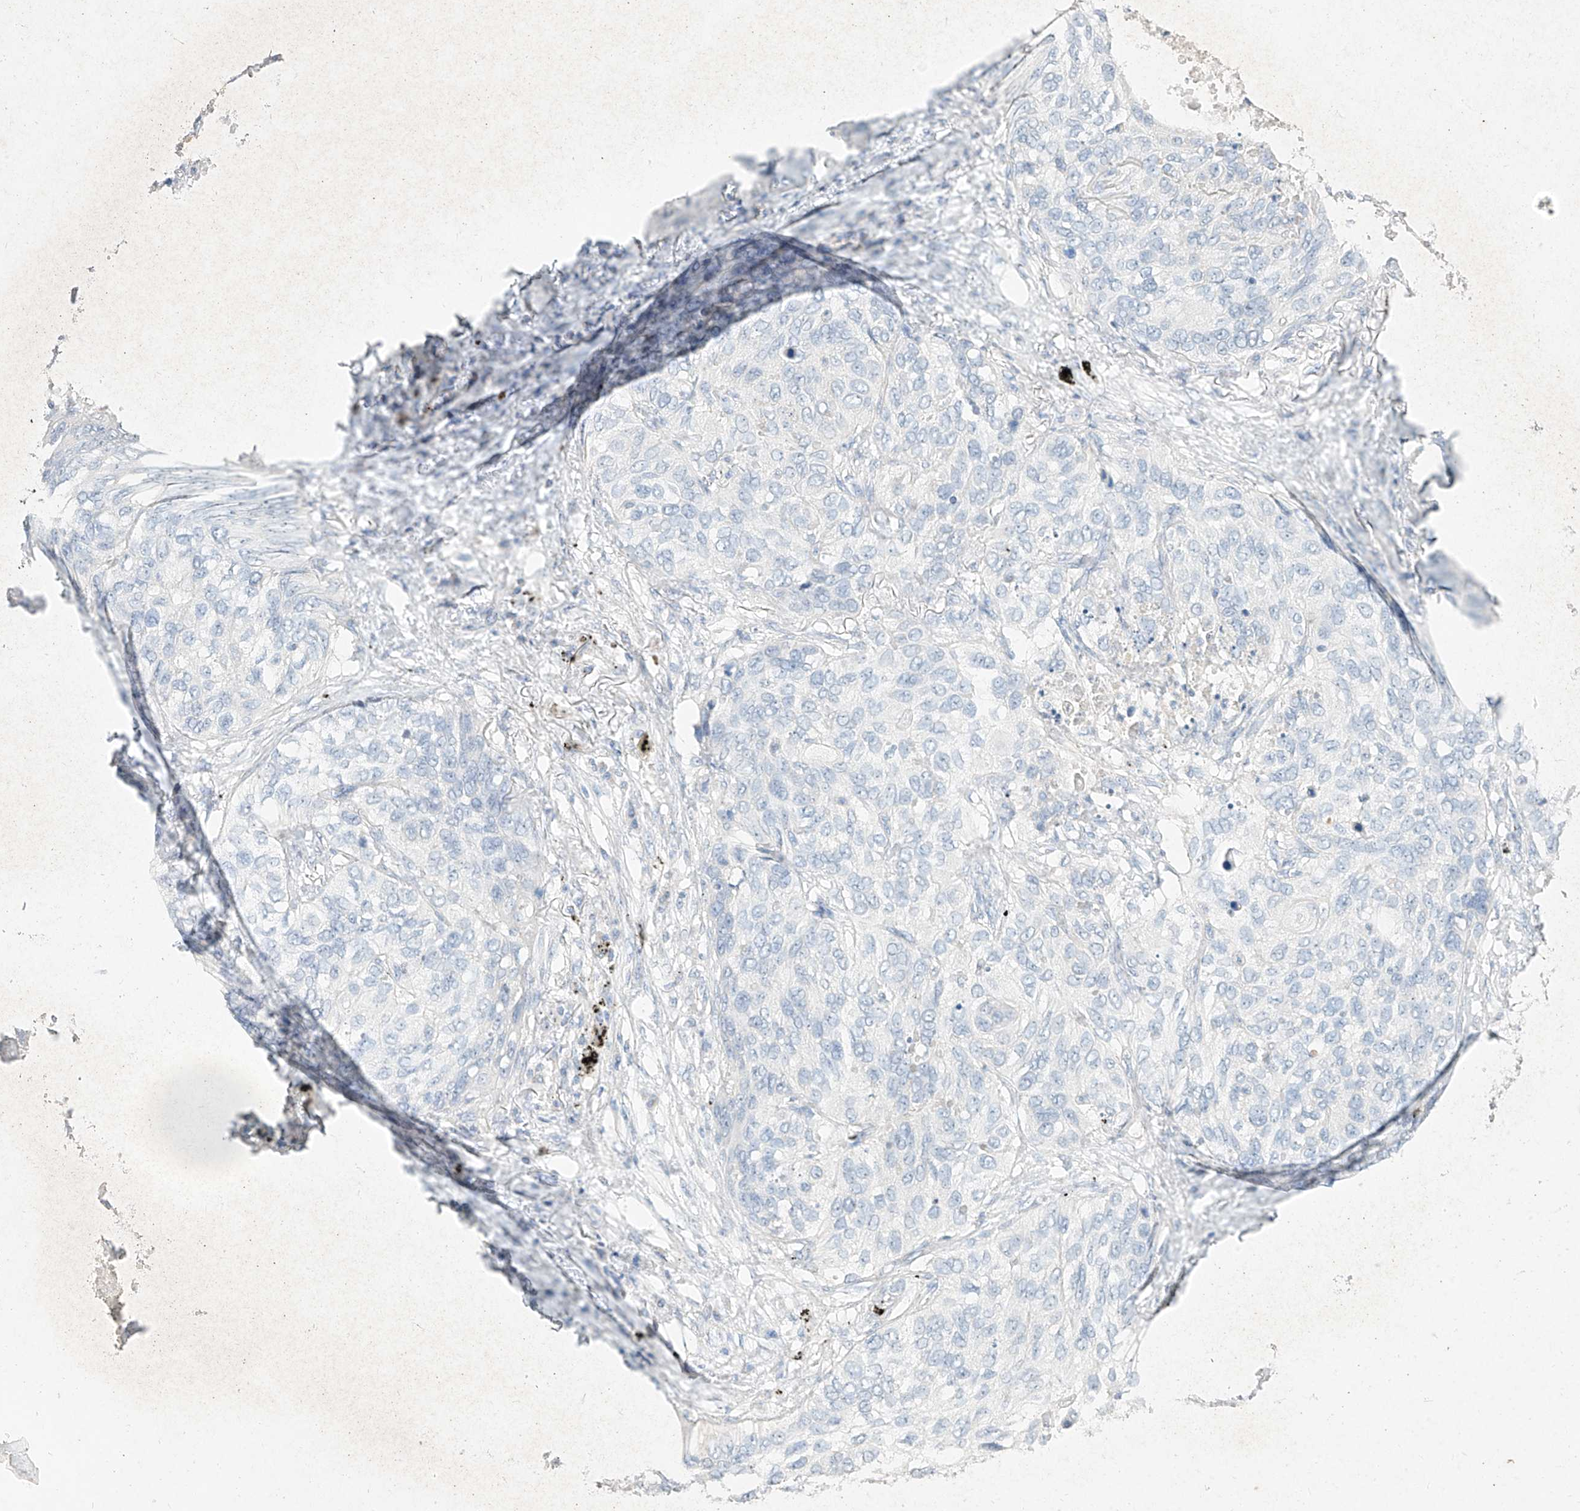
{"staining": {"intensity": "negative", "quantity": "none", "location": "none"}, "tissue": "lung cancer", "cell_type": "Tumor cells", "image_type": "cancer", "snomed": [{"axis": "morphology", "description": "Squamous cell carcinoma, NOS"}, {"axis": "topography", "description": "Lung"}], "caption": "An image of squamous cell carcinoma (lung) stained for a protein demonstrates no brown staining in tumor cells. (Stains: DAB immunohistochemistry with hematoxylin counter stain, Microscopy: brightfield microscopy at high magnification).", "gene": "ZZEF1", "patient": {"sex": "female", "age": 63}}